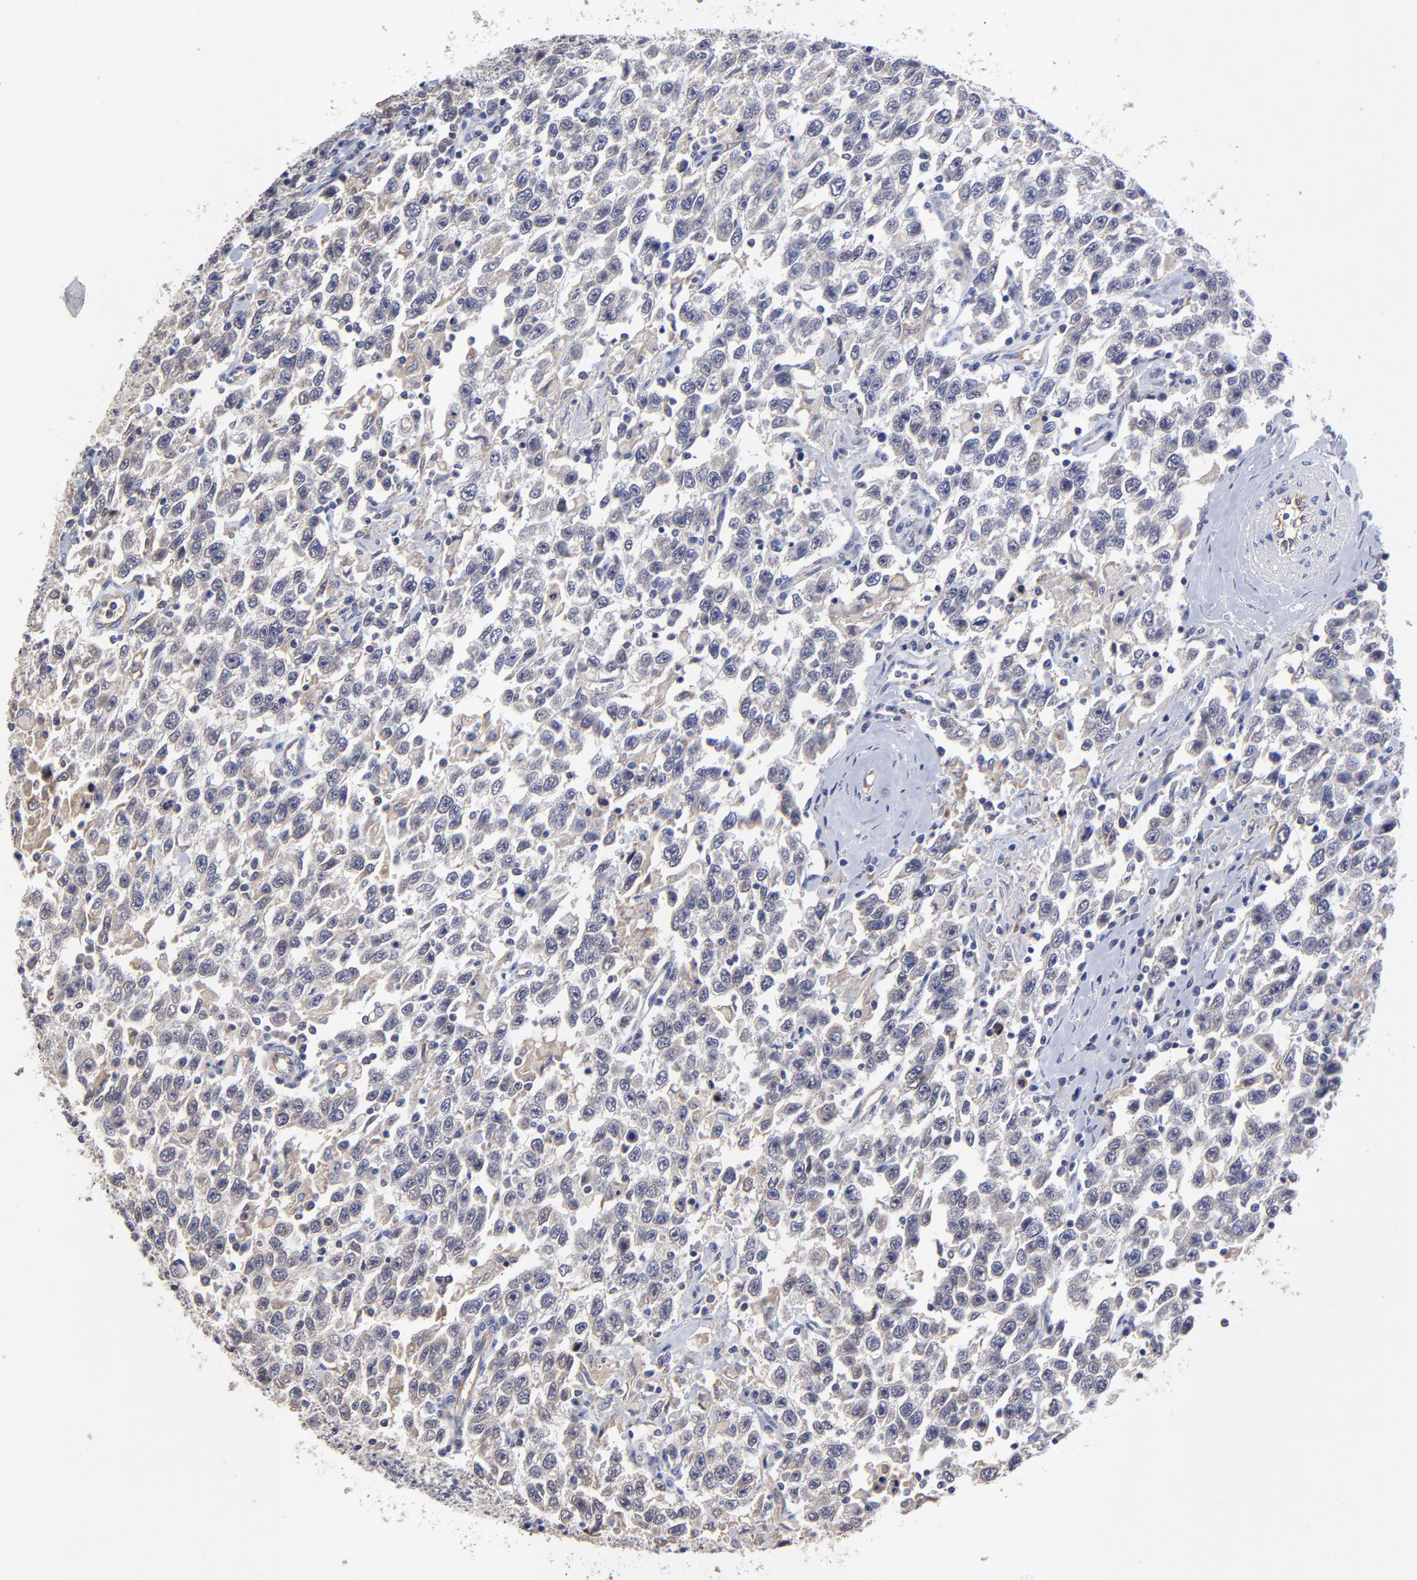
{"staining": {"intensity": "negative", "quantity": "none", "location": "none"}, "tissue": "testis cancer", "cell_type": "Tumor cells", "image_type": "cancer", "snomed": [{"axis": "morphology", "description": "Seminoma, NOS"}, {"axis": "topography", "description": "Testis"}], "caption": "IHC histopathology image of testis cancer stained for a protein (brown), which shows no positivity in tumor cells.", "gene": "SULF2", "patient": {"sex": "male", "age": 41}}